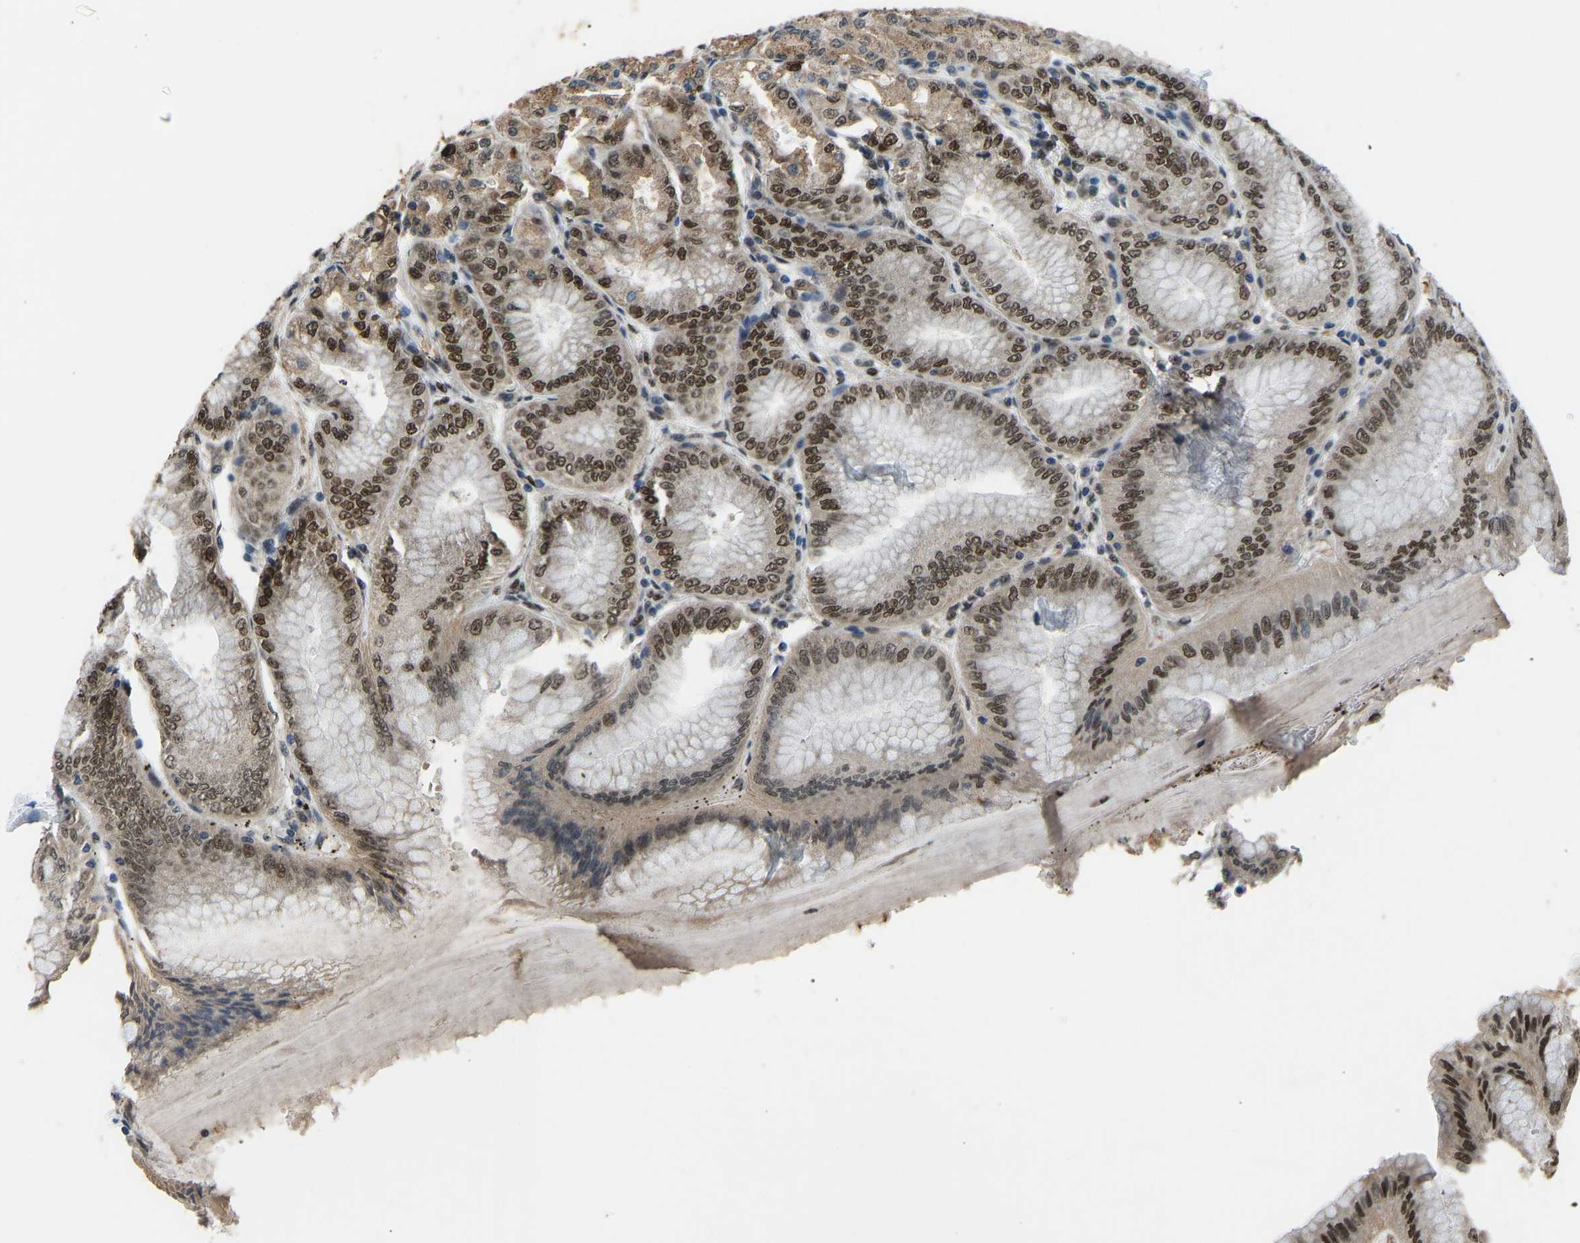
{"staining": {"intensity": "moderate", "quantity": ">75%", "location": "cytoplasmic/membranous,nuclear"}, "tissue": "stomach", "cell_type": "Glandular cells", "image_type": "normal", "snomed": [{"axis": "morphology", "description": "Normal tissue, NOS"}, {"axis": "topography", "description": "Stomach, lower"}], "caption": "Immunohistochemistry (IHC) (DAB) staining of benign stomach shows moderate cytoplasmic/membranous,nuclear protein positivity in about >75% of glandular cells.", "gene": "FOS", "patient": {"sex": "male", "age": 71}}